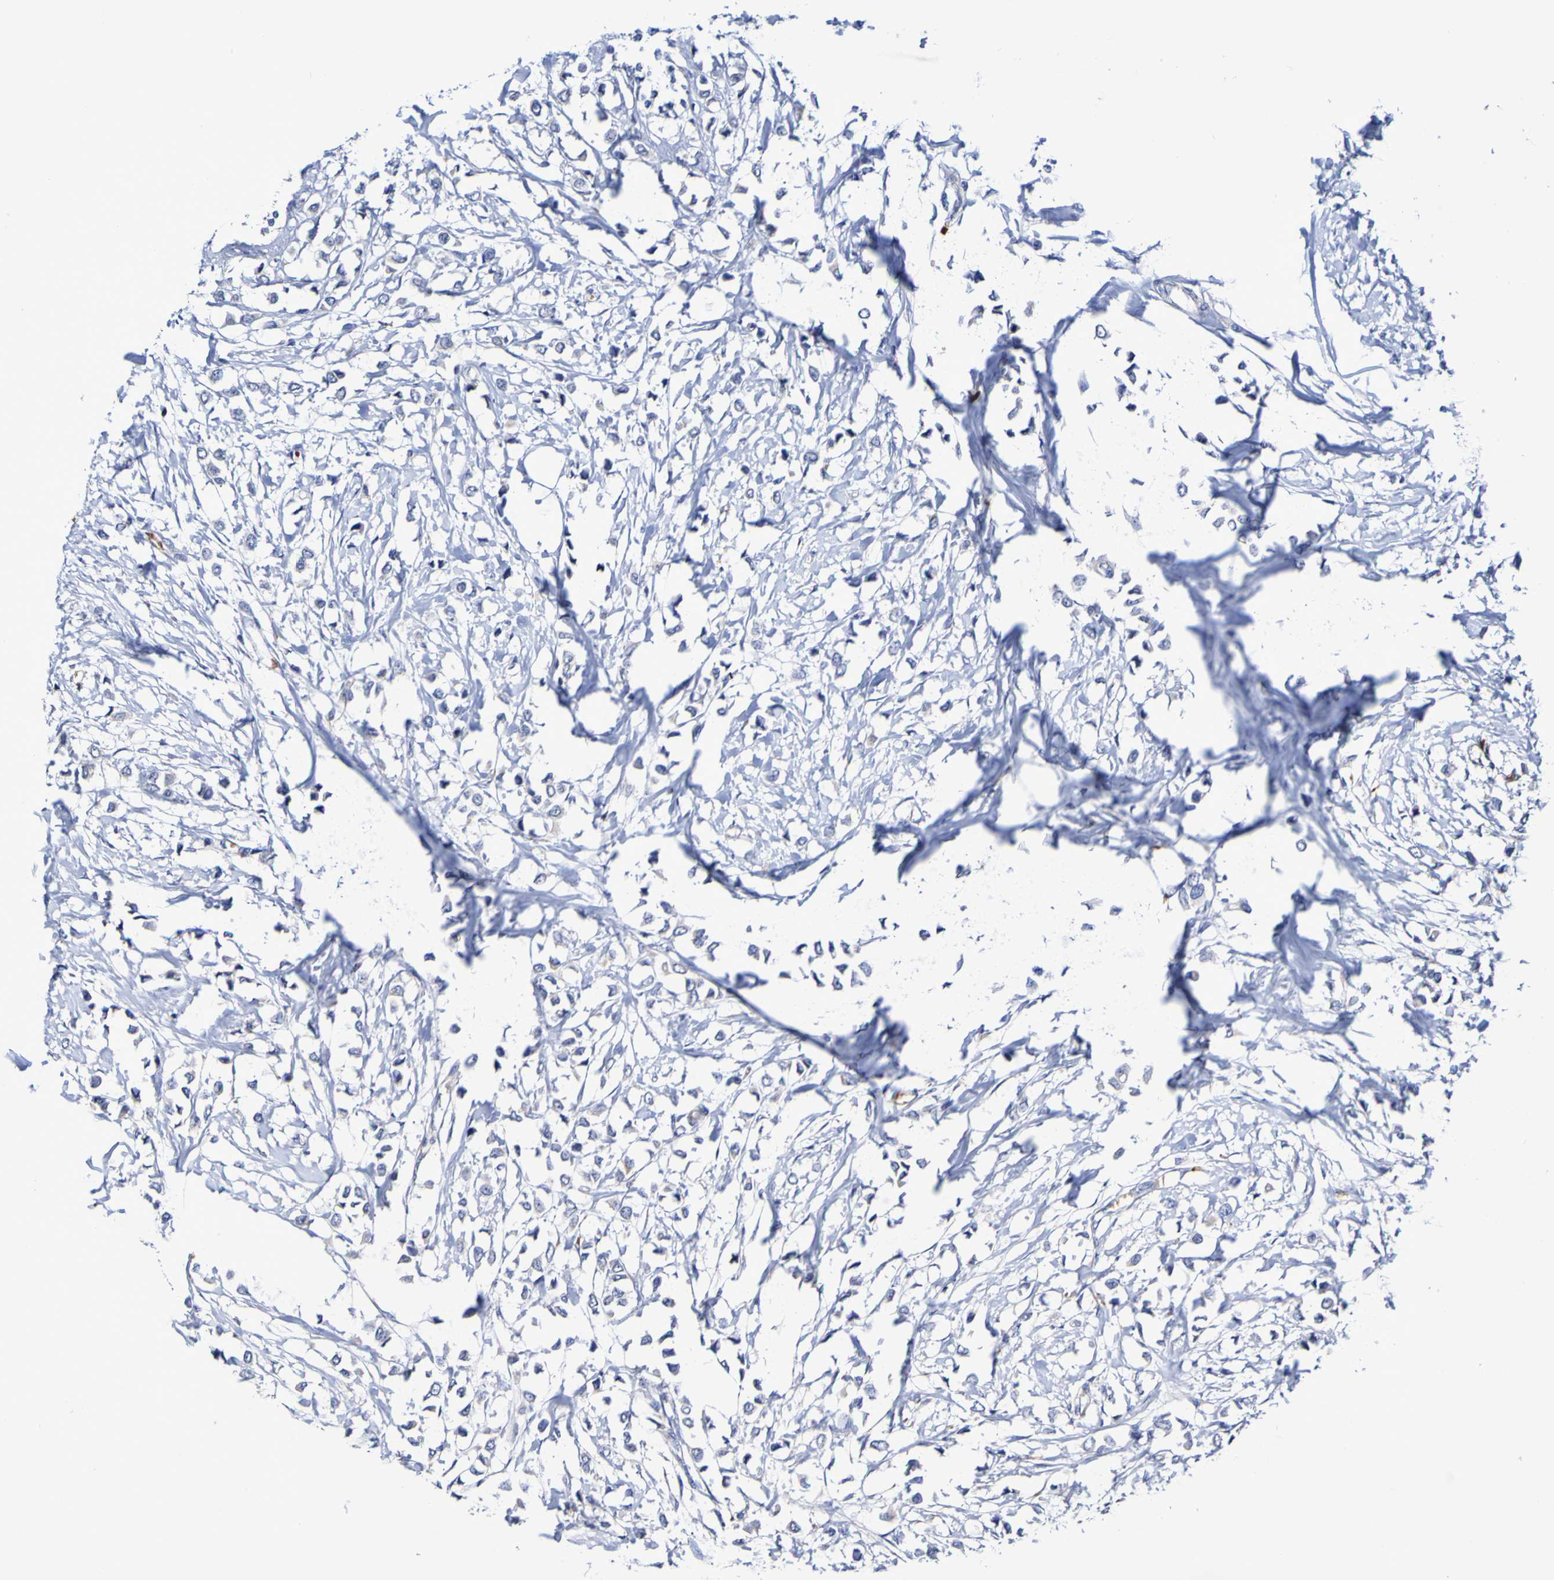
{"staining": {"intensity": "negative", "quantity": "none", "location": "none"}, "tissue": "breast cancer", "cell_type": "Tumor cells", "image_type": "cancer", "snomed": [{"axis": "morphology", "description": "Lobular carcinoma"}, {"axis": "topography", "description": "Breast"}], "caption": "Immunohistochemistry (IHC) image of breast lobular carcinoma stained for a protein (brown), which shows no positivity in tumor cells.", "gene": "WNT4", "patient": {"sex": "female", "age": 51}}